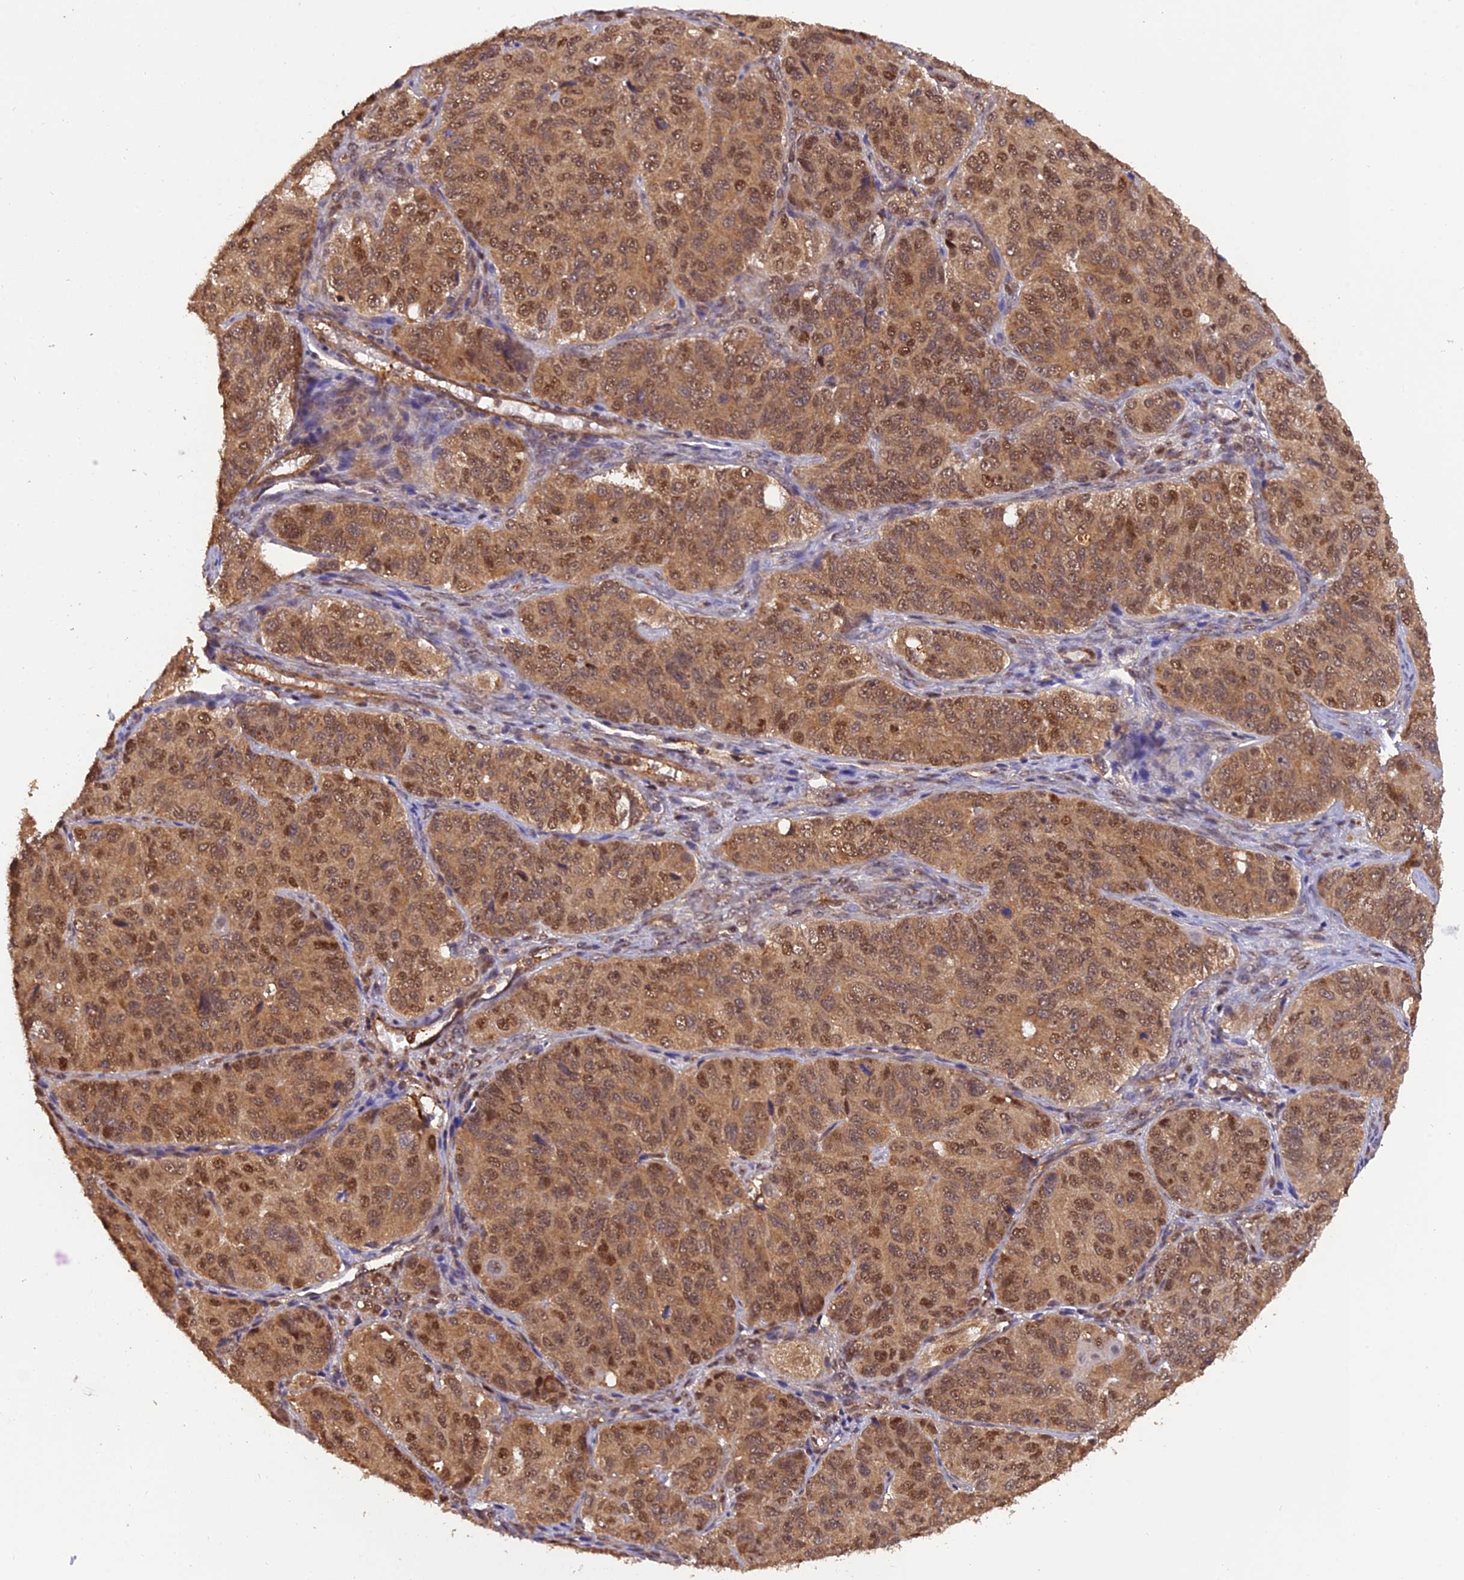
{"staining": {"intensity": "moderate", "quantity": ">75%", "location": "cytoplasmic/membranous,nuclear"}, "tissue": "ovarian cancer", "cell_type": "Tumor cells", "image_type": "cancer", "snomed": [{"axis": "morphology", "description": "Carcinoma, endometroid"}, {"axis": "topography", "description": "Ovary"}], "caption": "IHC (DAB (3,3'-diaminobenzidine)) staining of ovarian endometroid carcinoma displays moderate cytoplasmic/membranous and nuclear protein positivity in approximately >75% of tumor cells.", "gene": "PSMB3", "patient": {"sex": "female", "age": 51}}